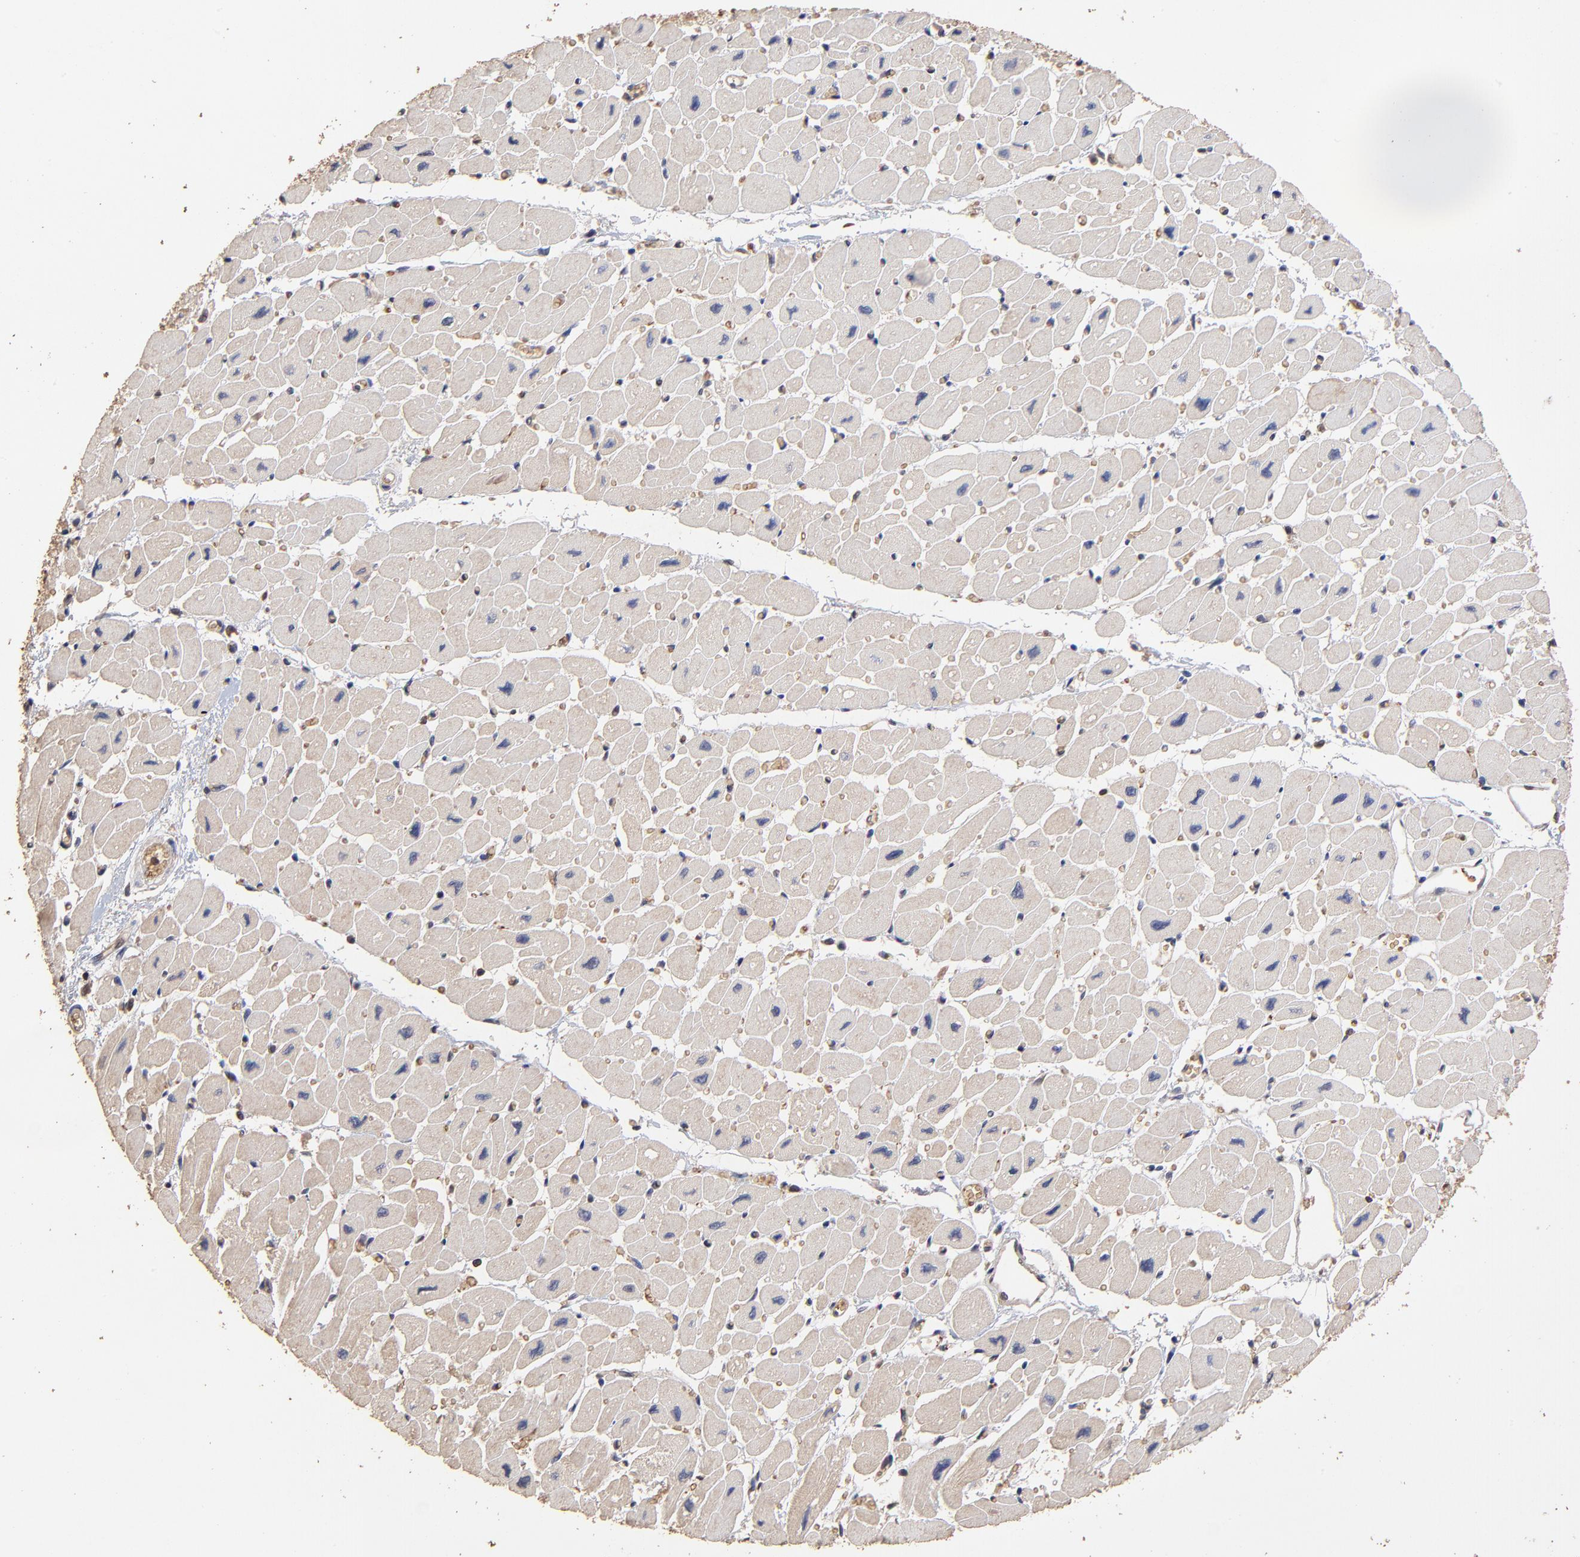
{"staining": {"intensity": "weak", "quantity": "25%-75%", "location": "cytoplasmic/membranous,nuclear"}, "tissue": "heart muscle", "cell_type": "Cardiomyocytes", "image_type": "normal", "snomed": [{"axis": "morphology", "description": "Normal tissue, NOS"}, {"axis": "topography", "description": "Heart"}], "caption": "Heart muscle stained with immunohistochemistry (IHC) demonstrates weak cytoplasmic/membranous,nuclear staining in approximately 25%-75% of cardiomyocytes. The staining was performed using DAB (3,3'-diaminobenzidine) to visualize the protein expression in brown, while the nuclei were stained in blue with hematoxylin (Magnification: 20x).", "gene": "CASP1", "patient": {"sex": "female", "age": 54}}